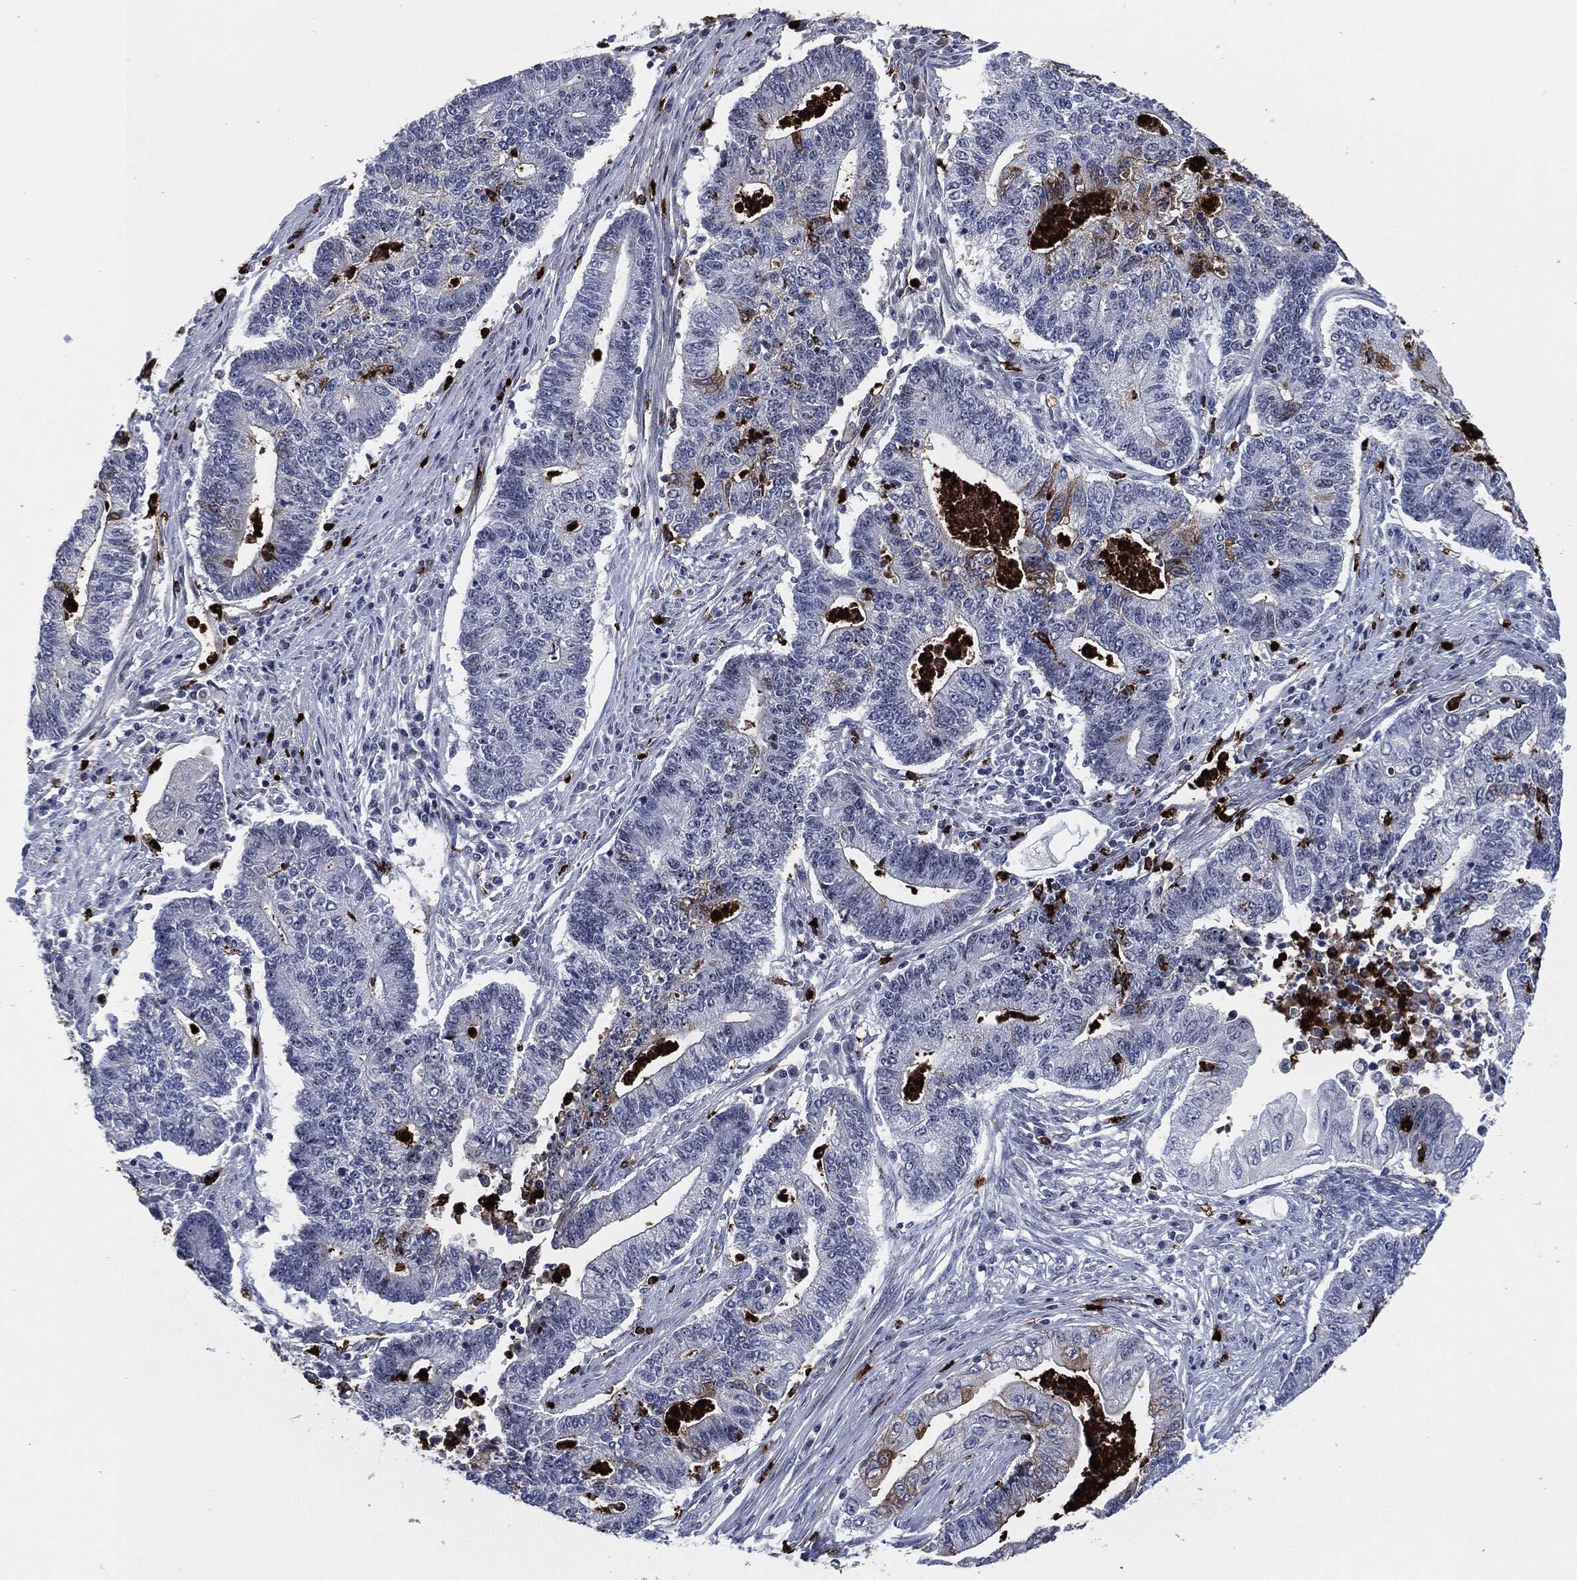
{"staining": {"intensity": "moderate", "quantity": "<25%", "location": "nuclear"}, "tissue": "endometrial cancer", "cell_type": "Tumor cells", "image_type": "cancer", "snomed": [{"axis": "morphology", "description": "Adenocarcinoma, NOS"}, {"axis": "topography", "description": "Uterus"}, {"axis": "topography", "description": "Endometrium"}], "caption": "Human endometrial adenocarcinoma stained with a brown dye demonstrates moderate nuclear positive expression in about <25% of tumor cells.", "gene": "MPO", "patient": {"sex": "female", "age": 54}}